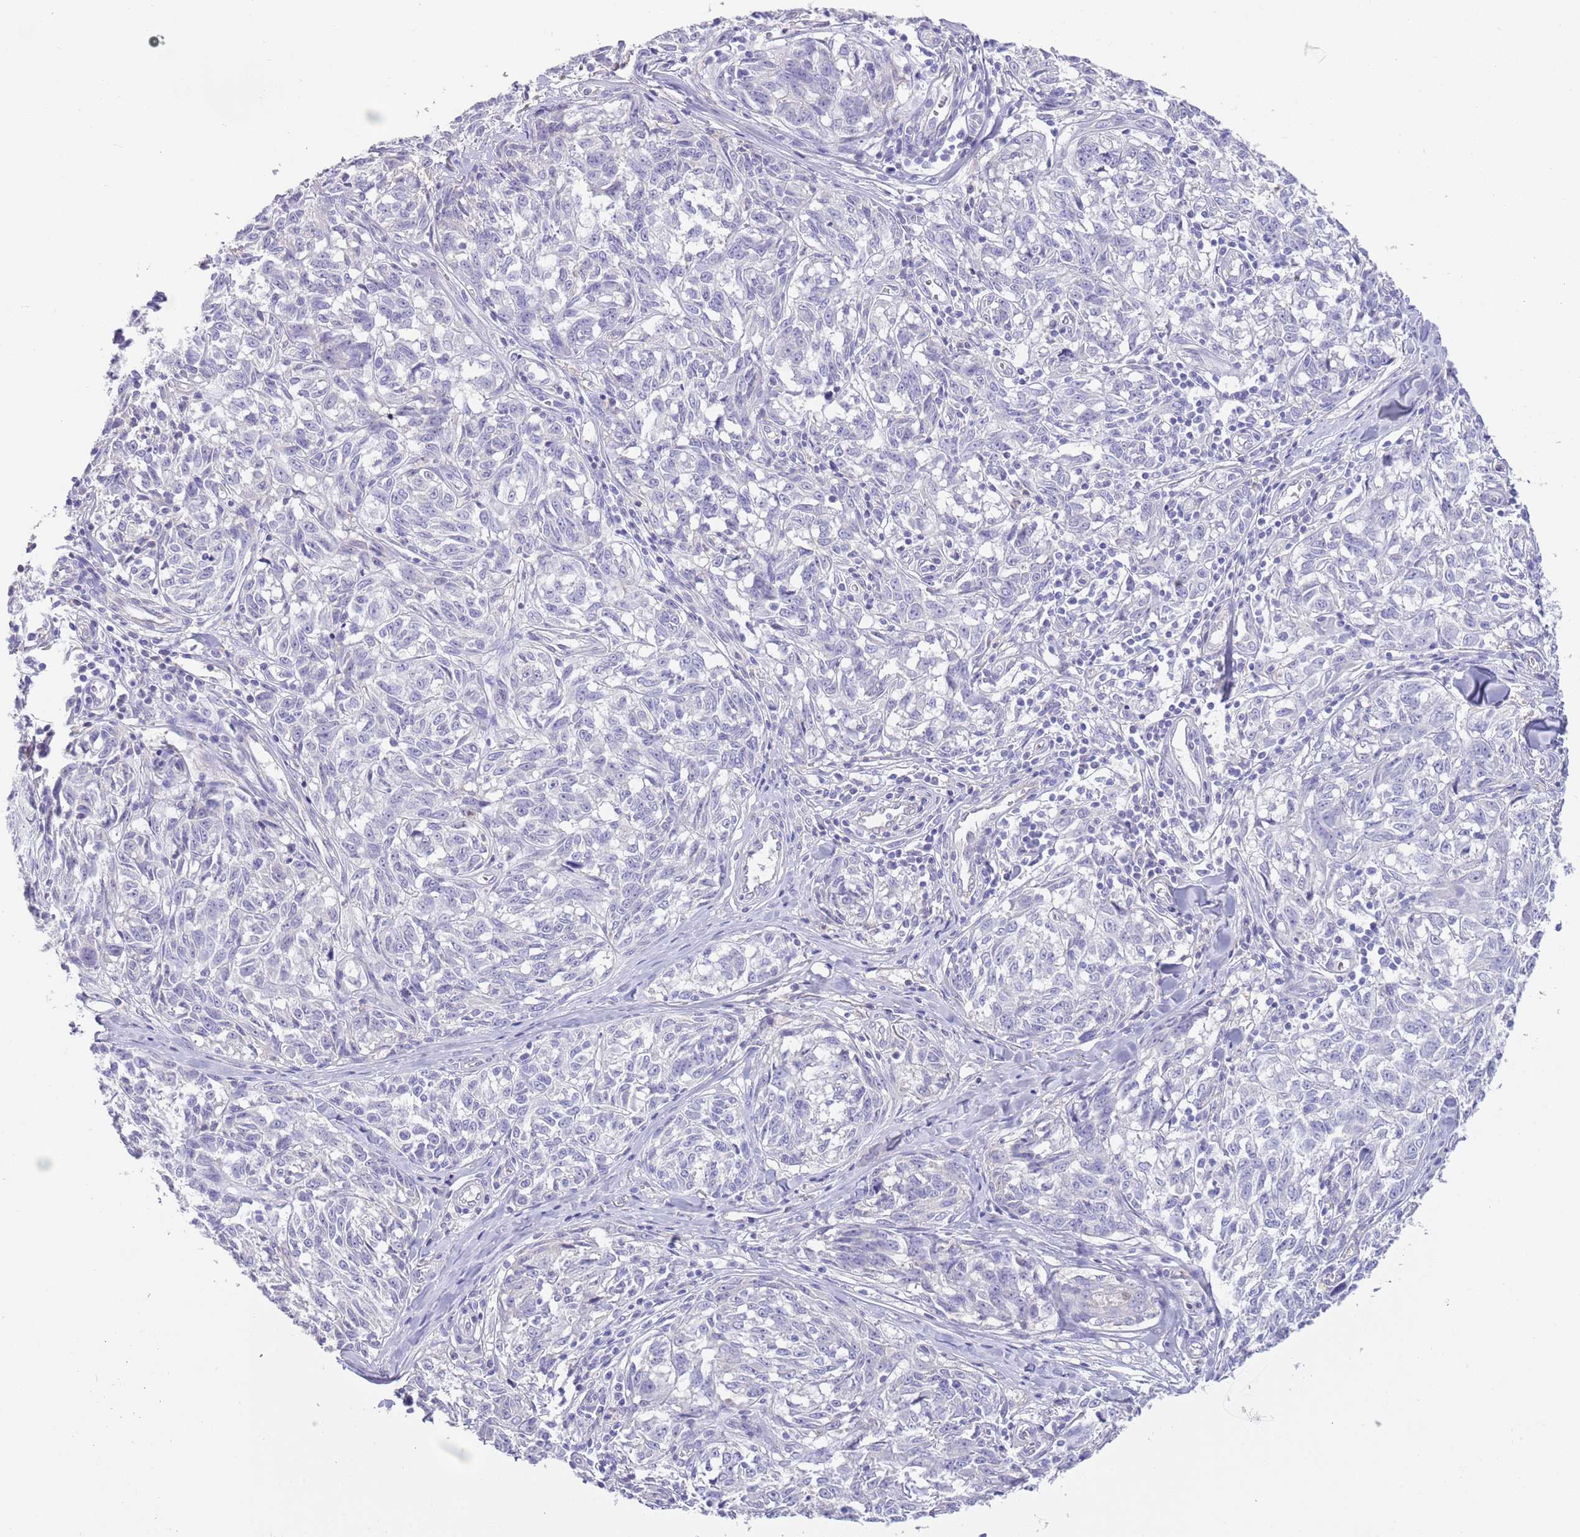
{"staining": {"intensity": "negative", "quantity": "none", "location": "none"}, "tissue": "melanoma", "cell_type": "Tumor cells", "image_type": "cancer", "snomed": [{"axis": "morphology", "description": "Normal tissue, NOS"}, {"axis": "morphology", "description": "Malignant melanoma, NOS"}, {"axis": "topography", "description": "Skin"}], "caption": "An immunohistochemistry image of melanoma is shown. There is no staining in tumor cells of melanoma.", "gene": "IGFL4", "patient": {"sex": "female", "age": 64}}